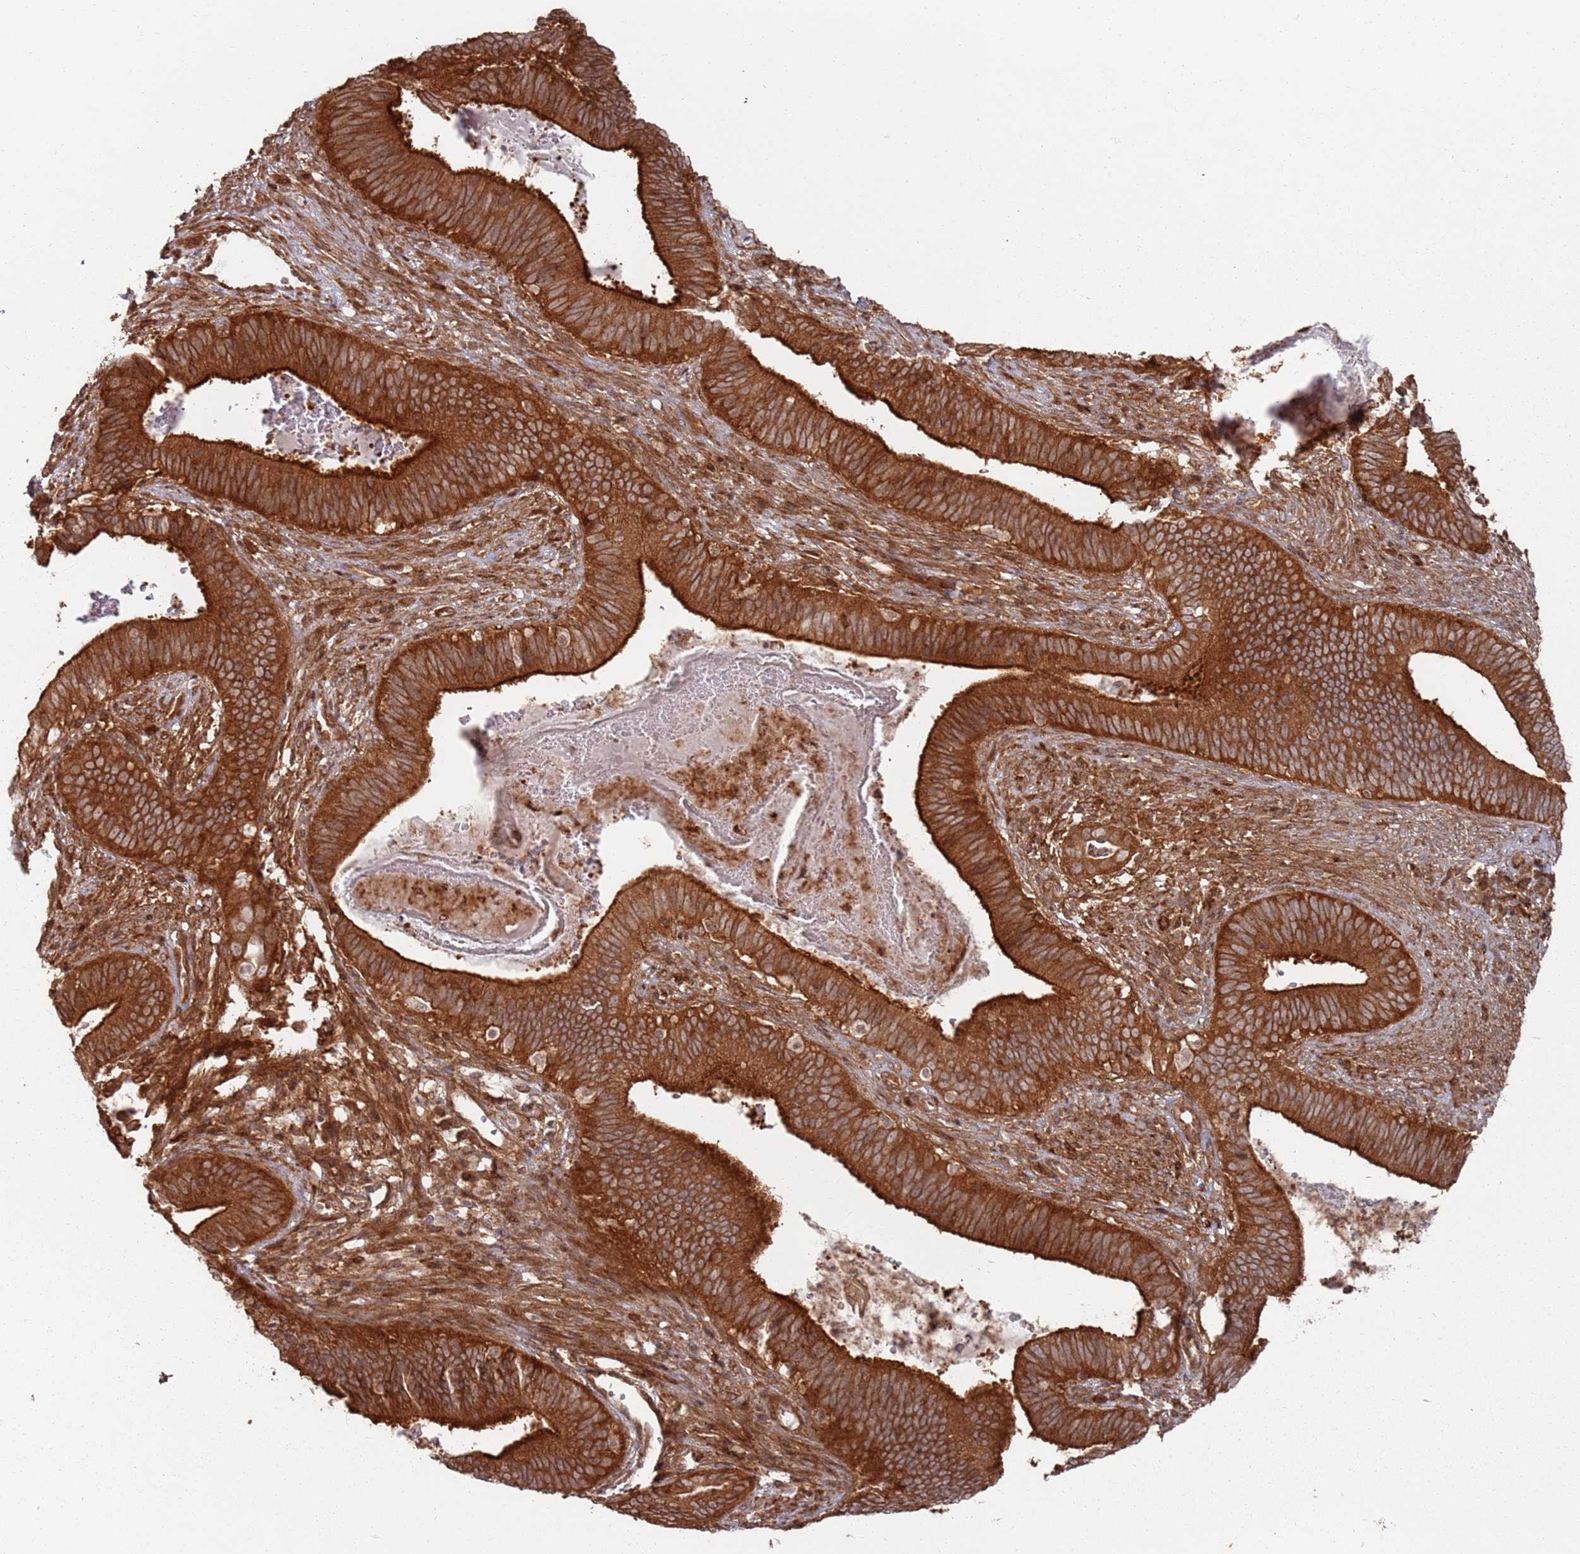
{"staining": {"intensity": "strong", "quantity": ">75%", "location": "cytoplasmic/membranous"}, "tissue": "cervical cancer", "cell_type": "Tumor cells", "image_type": "cancer", "snomed": [{"axis": "morphology", "description": "Adenocarcinoma, NOS"}, {"axis": "topography", "description": "Cervix"}], "caption": "A high amount of strong cytoplasmic/membranous positivity is present in about >75% of tumor cells in cervical adenocarcinoma tissue. The staining was performed using DAB, with brown indicating positive protein expression. Nuclei are stained blue with hematoxylin.", "gene": "PIH1D1", "patient": {"sex": "female", "age": 42}}